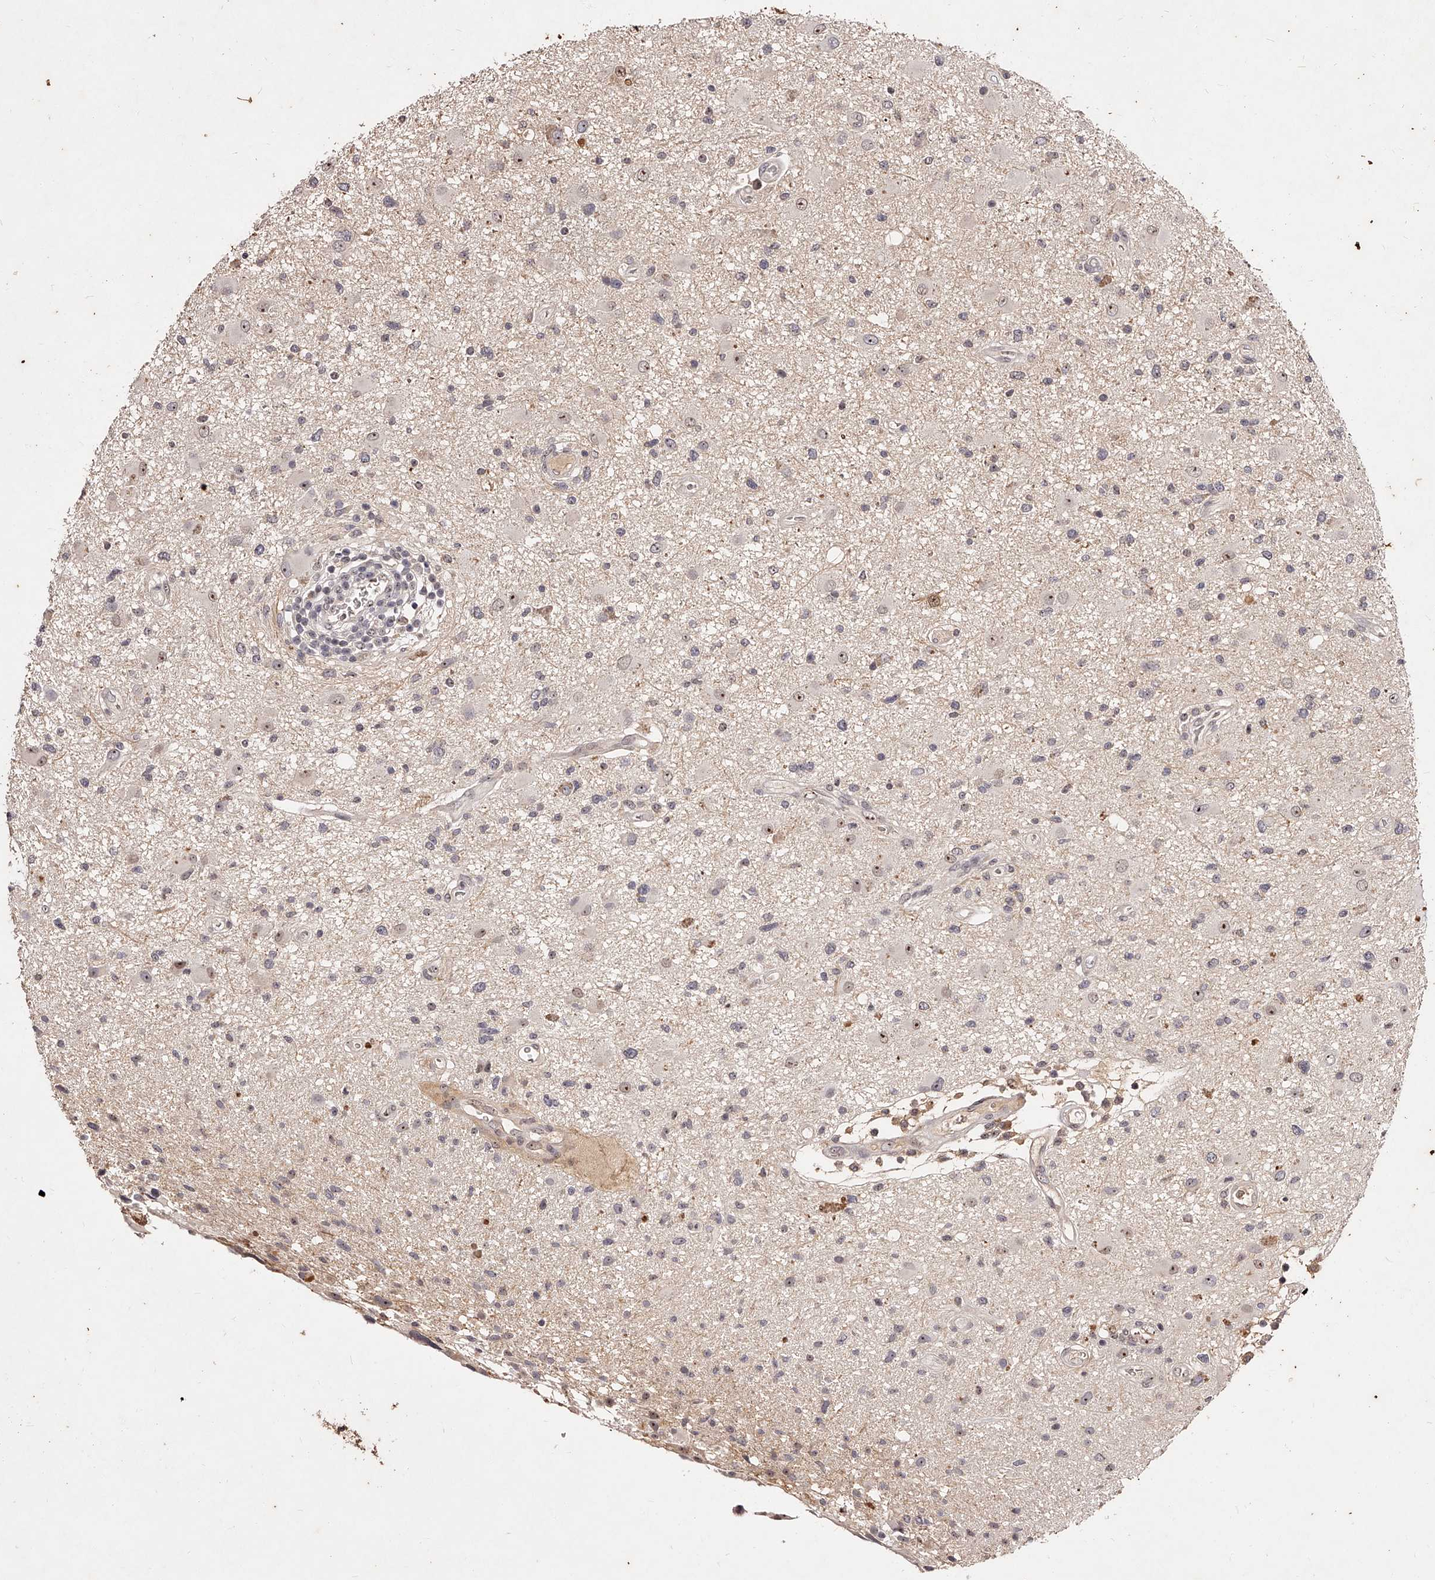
{"staining": {"intensity": "negative", "quantity": "none", "location": "none"}, "tissue": "glioma", "cell_type": "Tumor cells", "image_type": "cancer", "snomed": [{"axis": "morphology", "description": "Glioma, malignant, High grade"}, {"axis": "topography", "description": "Brain"}], "caption": "High-grade glioma (malignant) was stained to show a protein in brown. There is no significant positivity in tumor cells. Nuclei are stained in blue.", "gene": "PHACTR1", "patient": {"sex": "male", "age": 33}}